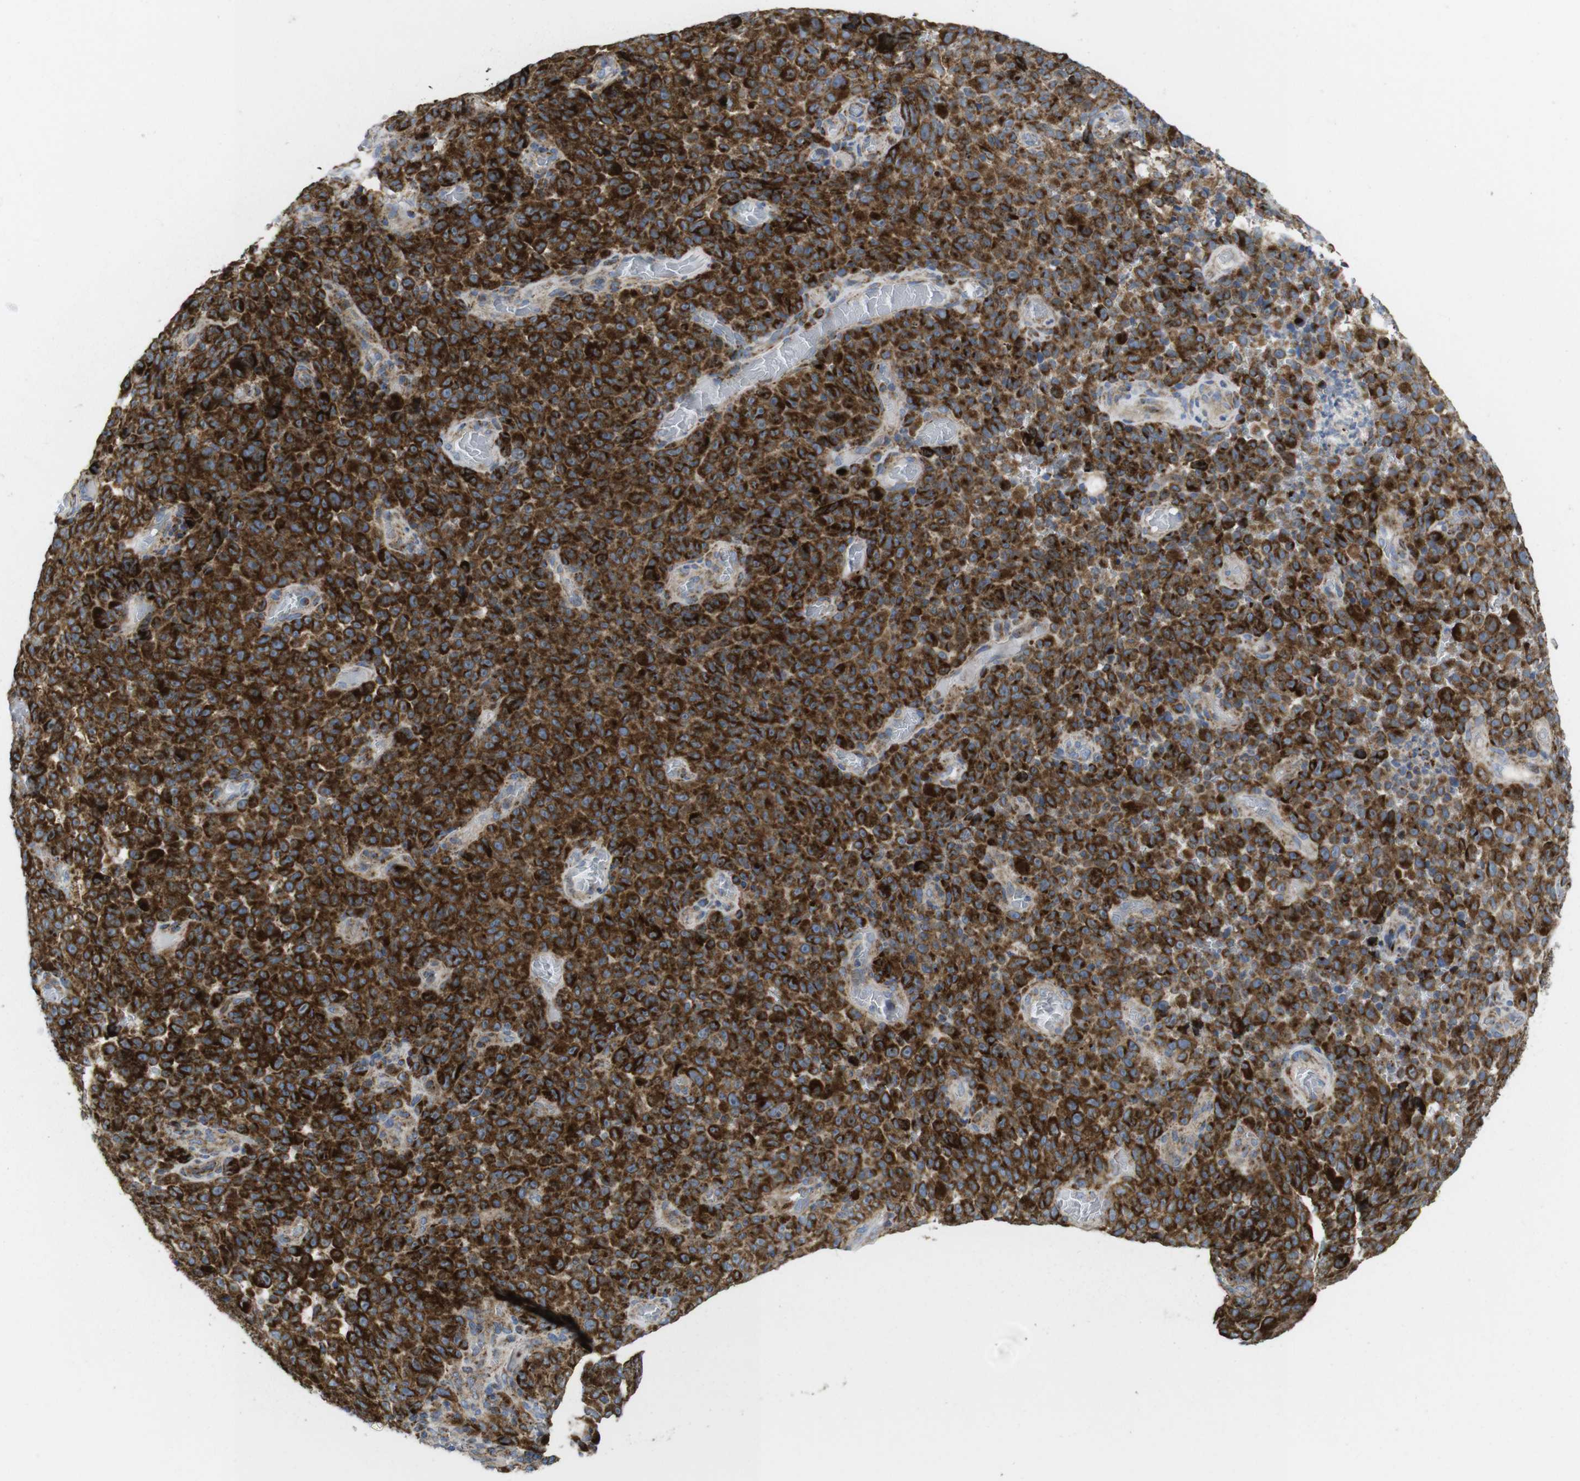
{"staining": {"intensity": "strong", "quantity": ">75%", "location": "cytoplasmic/membranous"}, "tissue": "melanoma", "cell_type": "Tumor cells", "image_type": "cancer", "snomed": [{"axis": "morphology", "description": "Malignant melanoma, NOS"}, {"axis": "topography", "description": "Skin"}], "caption": "A histopathology image of human malignant melanoma stained for a protein shows strong cytoplasmic/membranous brown staining in tumor cells.", "gene": "TMEM192", "patient": {"sex": "female", "age": 82}}